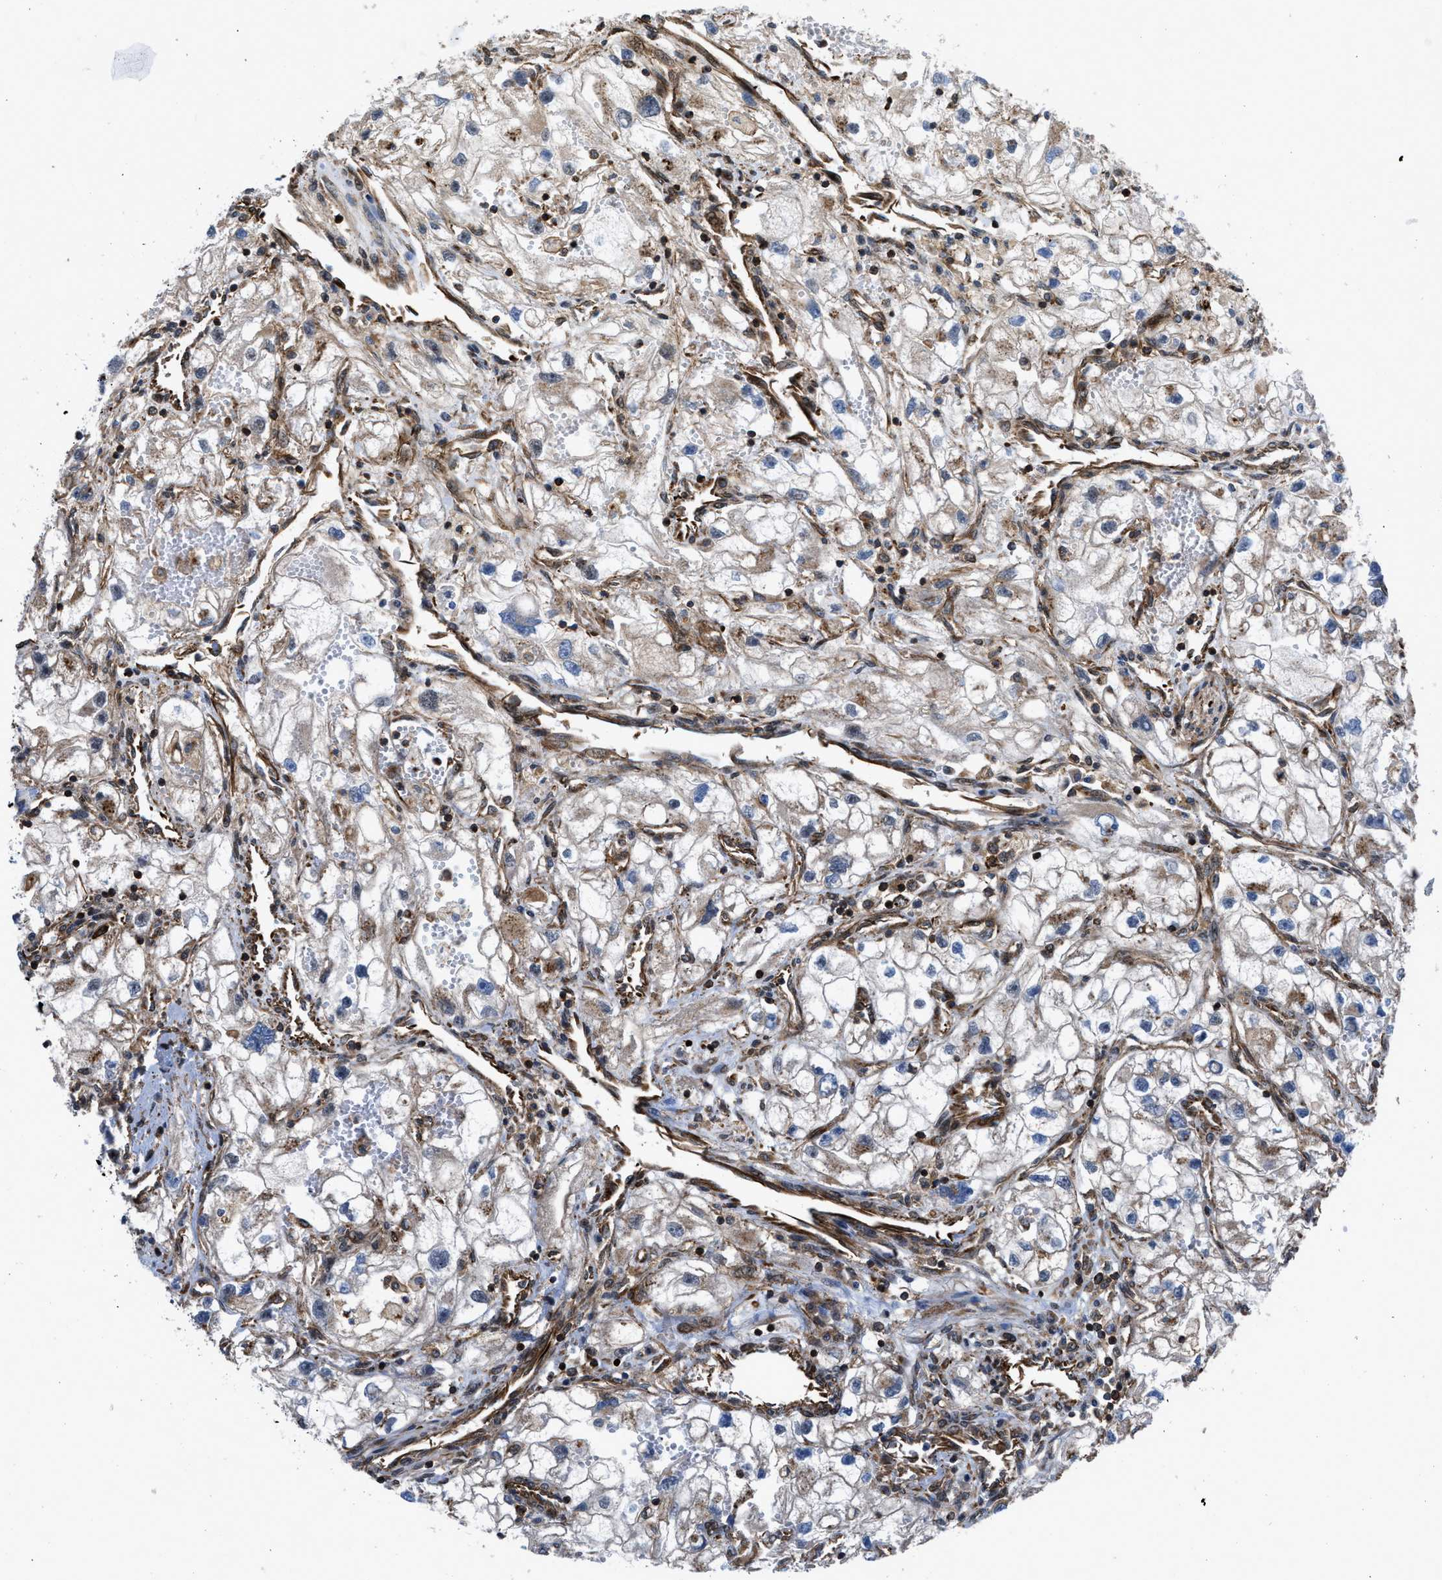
{"staining": {"intensity": "moderate", "quantity": "25%-75%", "location": "cytoplasmic/membranous"}, "tissue": "renal cancer", "cell_type": "Tumor cells", "image_type": "cancer", "snomed": [{"axis": "morphology", "description": "Adenocarcinoma, NOS"}, {"axis": "topography", "description": "Kidney"}], "caption": "Tumor cells display medium levels of moderate cytoplasmic/membranous expression in about 25%-75% of cells in renal cancer (adenocarcinoma).", "gene": "PTPRE", "patient": {"sex": "female", "age": 70}}